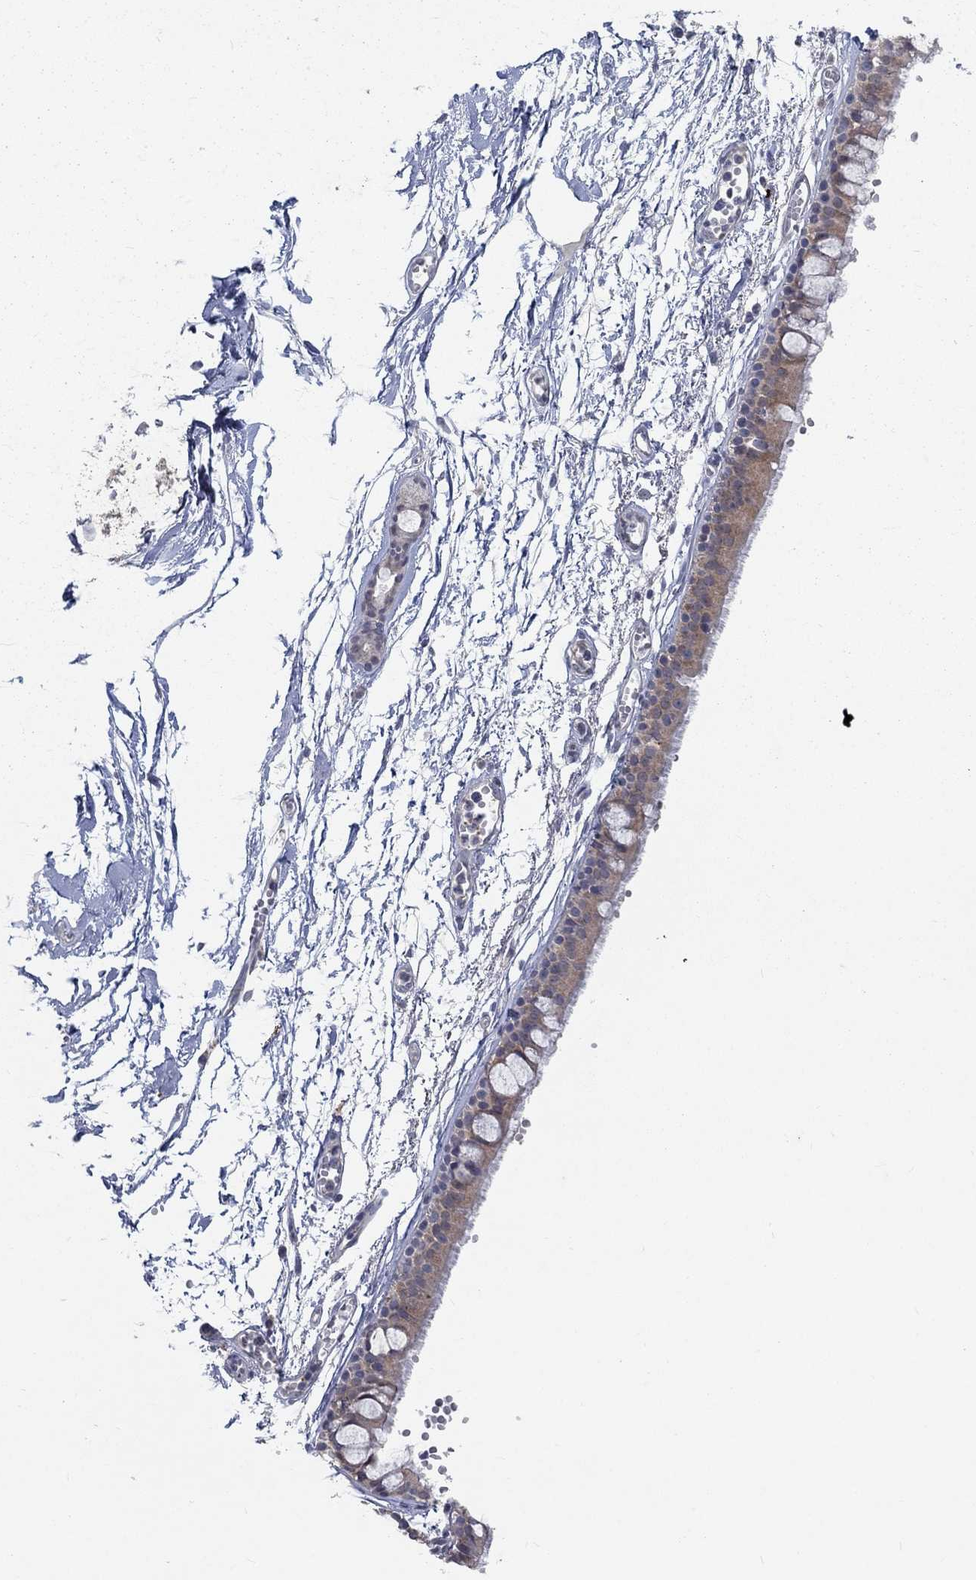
{"staining": {"intensity": "weak", "quantity": ">75%", "location": "cytoplasmic/membranous"}, "tissue": "bronchus", "cell_type": "Respiratory epithelial cells", "image_type": "normal", "snomed": [{"axis": "morphology", "description": "Normal tissue, NOS"}, {"axis": "topography", "description": "Cartilage tissue"}, {"axis": "topography", "description": "Bronchus"}], "caption": "Immunohistochemistry (IHC) image of unremarkable bronchus: human bronchus stained using immunohistochemistry (IHC) shows low levels of weak protein expression localized specifically in the cytoplasmic/membranous of respiratory epithelial cells, appearing as a cytoplasmic/membranous brown color.", "gene": "MTSS2", "patient": {"sex": "male", "age": 66}}